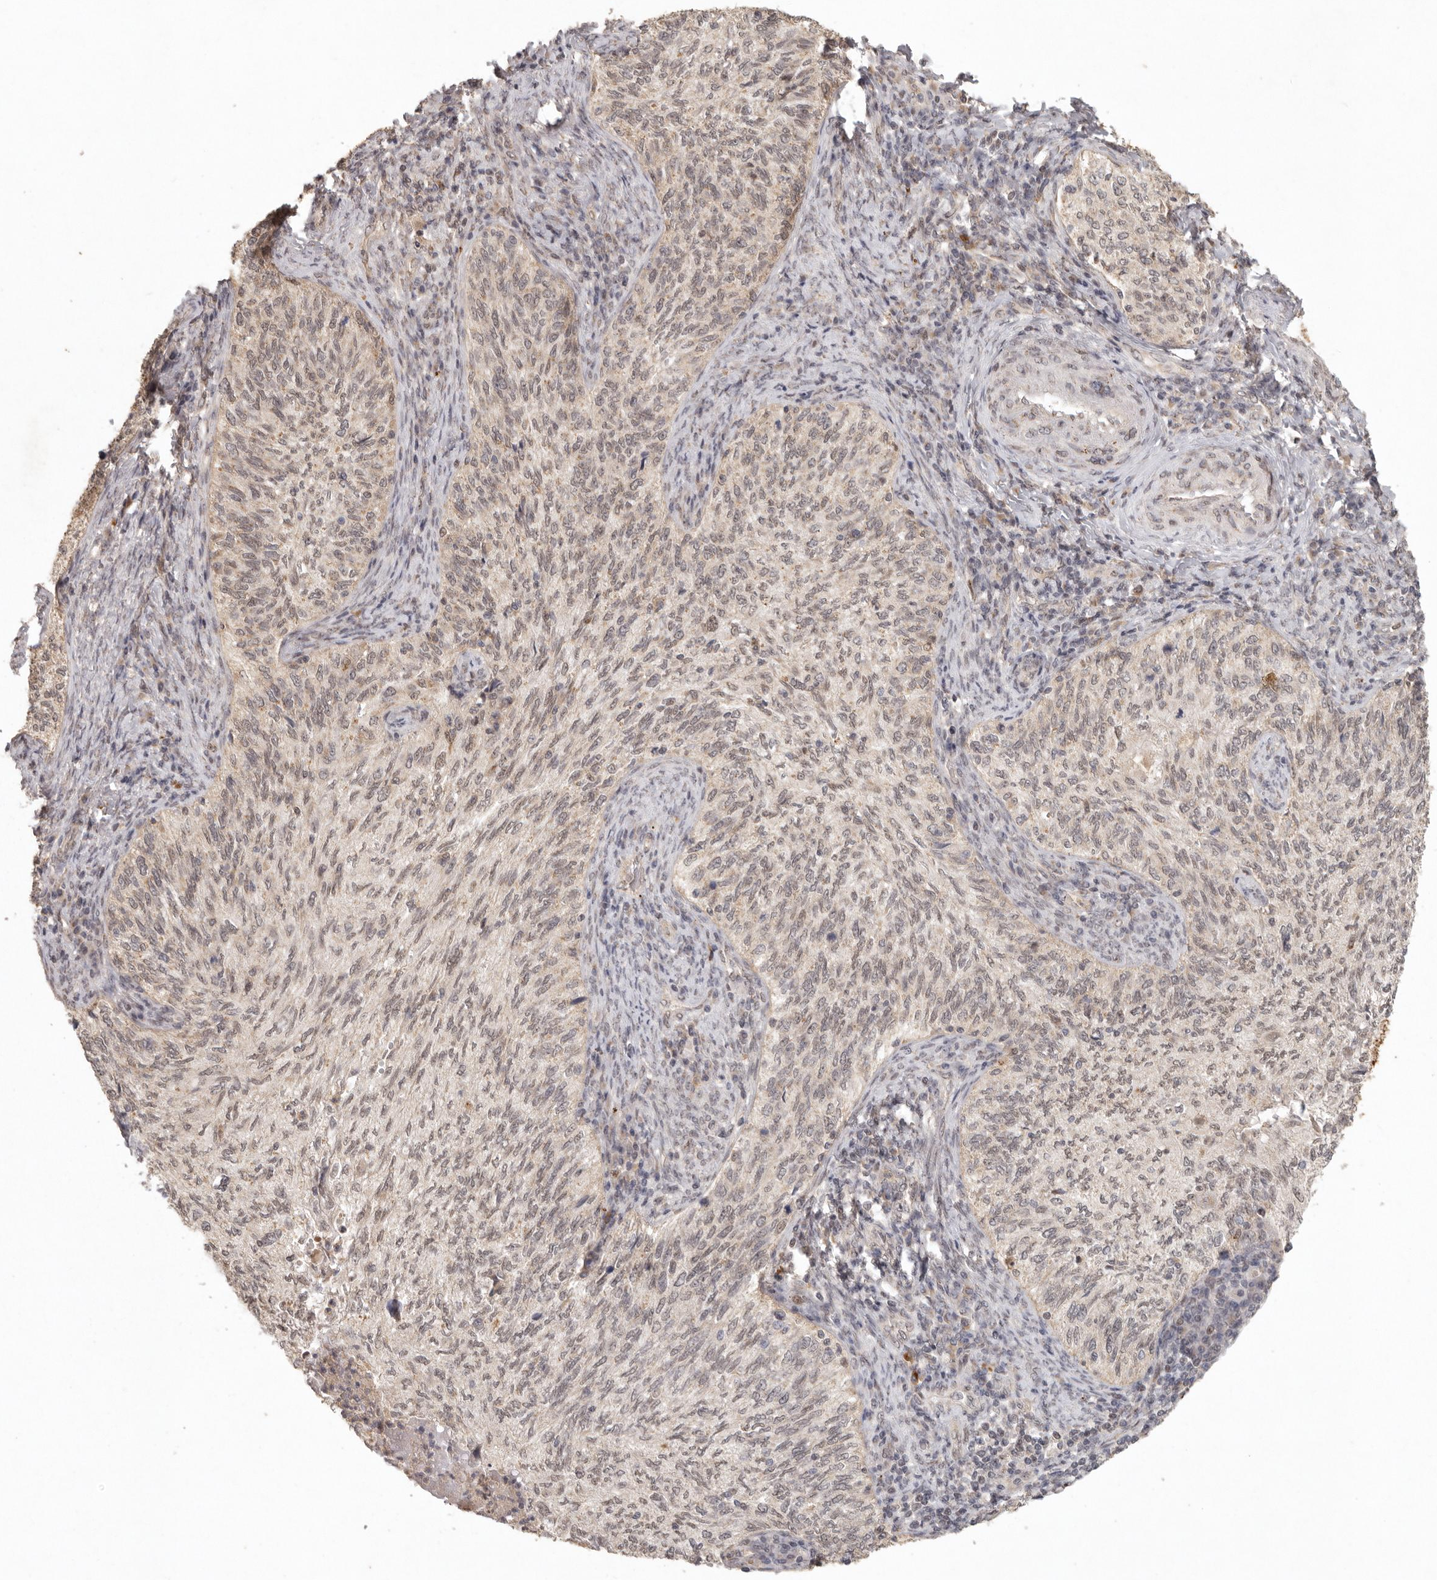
{"staining": {"intensity": "weak", "quantity": ">75%", "location": "cytoplasmic/membranous,nuclear"}, "tissue": "cervical cancer", "cell_type": "Tumor cells", "image_type": "cancer", "snomed": [{"axis": "morphology", "description": "Squamous cell carcinoma, NOS"}, {"axis": "topography", "description": "Cervix"}], "caption": "Tumor cells exhibit low levels of weak cytoplasmic/membranous and nuclear expression in about >75% of cells in human cervical cancer (squamous cell carcinoma).", "gene": "LRRC75A", "patient": {"sex": "female", "age": 30}}